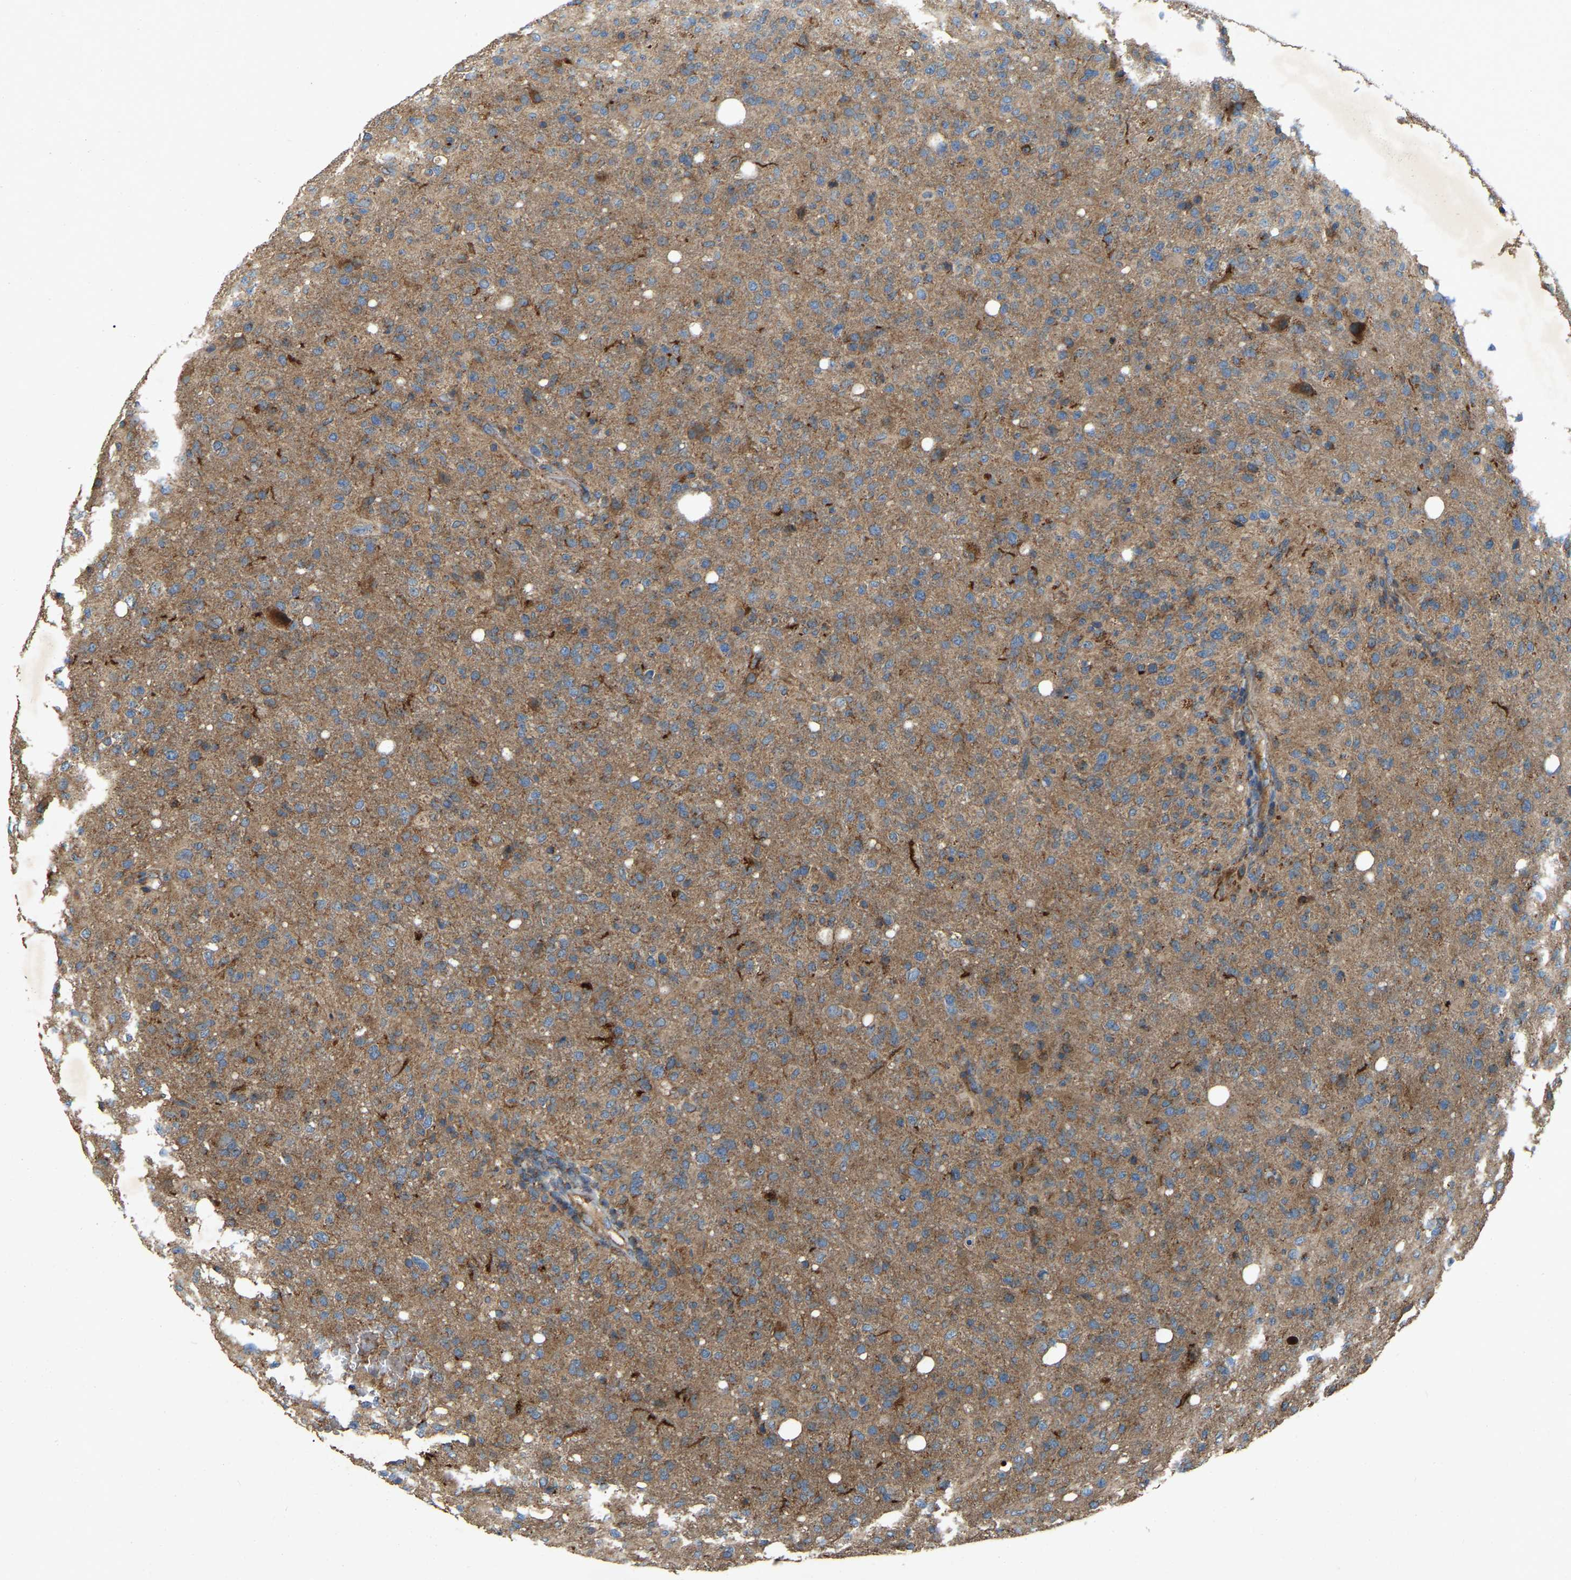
{"staining": {"intensity": "moderate", "quantity": ">75%", "location": "cytoplasmic/membranous"}, "tissue": "glioma", "cell_type": "Tumor cells", "image_type": "cancer", "snomed": [{"axis": "morphology", "description": "Glioma, malignant, High grade"}, {"axis": "topography", "description": "Brain"}], "caption": "An immunohistochemistry image of tumor tissue is shown. Protein staining in brown labels moderate cytoplasmic/membranous positivity in high-grade glioma (malignant) within tumor cells. (Stains: DAB in brown, nuclei in blue, Microscopy: brightfield microscopy at high magnification).", "gene": "SAMD9L", "patient": {"sex": "female", "age": 57}}